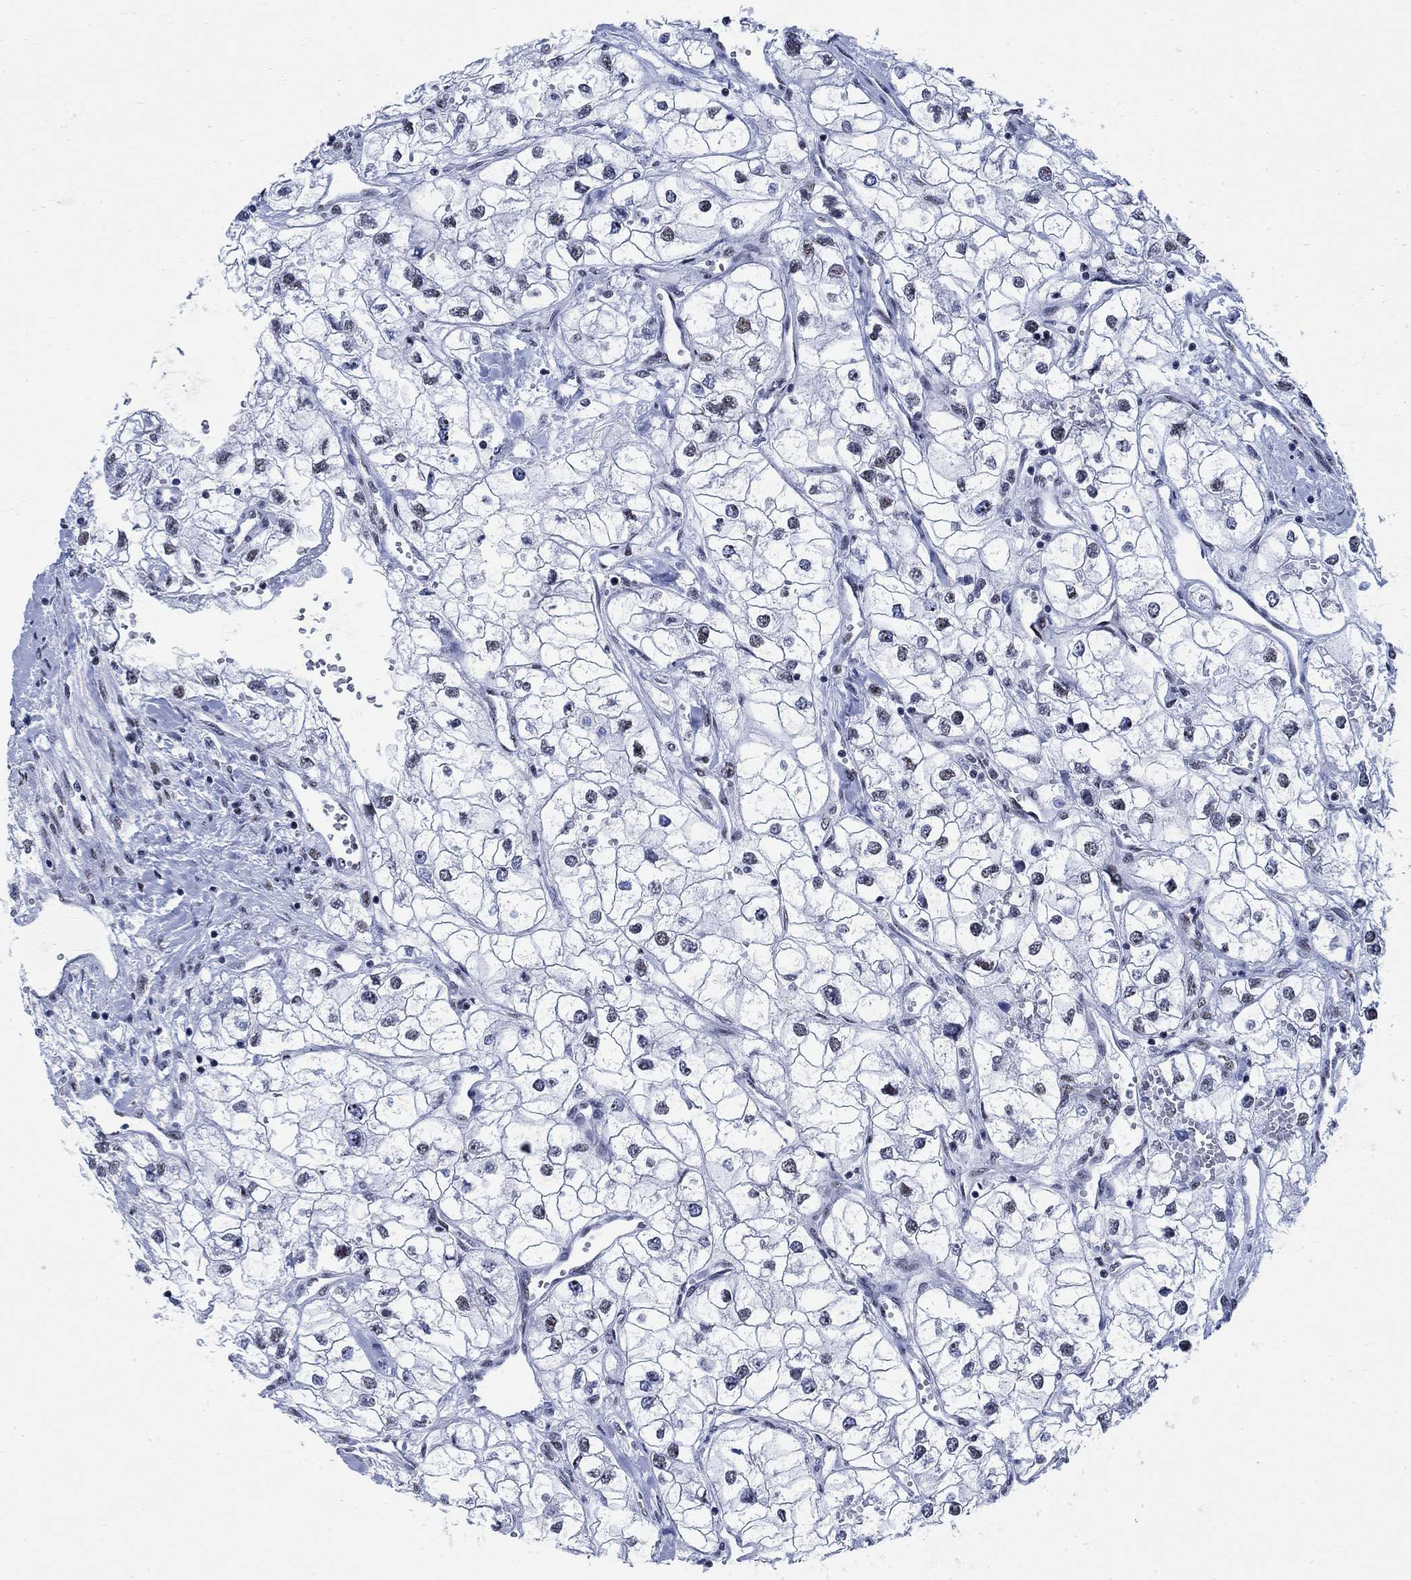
{"staining": {"intensity": "weak", "quantity": "<25%", "location": "nuclear"}, "tissue": "renal cancer", "cell_type": "Tumor cells", "image_type": "cancer", "snomed": [{"axis": "morphology", "description": "Adenocarcinoma, NOS"}, {"axis": "topography", "description": "Kidney"}], "caption": "High magnification brightfield microscopy of renal cancer stained with DAB (3,3'-diaminobenzidine) (brown) and counterstained with hematoxylin (blue): tumor cells show no significant expression. (DAB (3,3'-diaminobenzidine) IHC visualized using brightfield microscopy, high magnification).", "gene": "DLK1", "patient": {"sex": "male", "age": 59}}